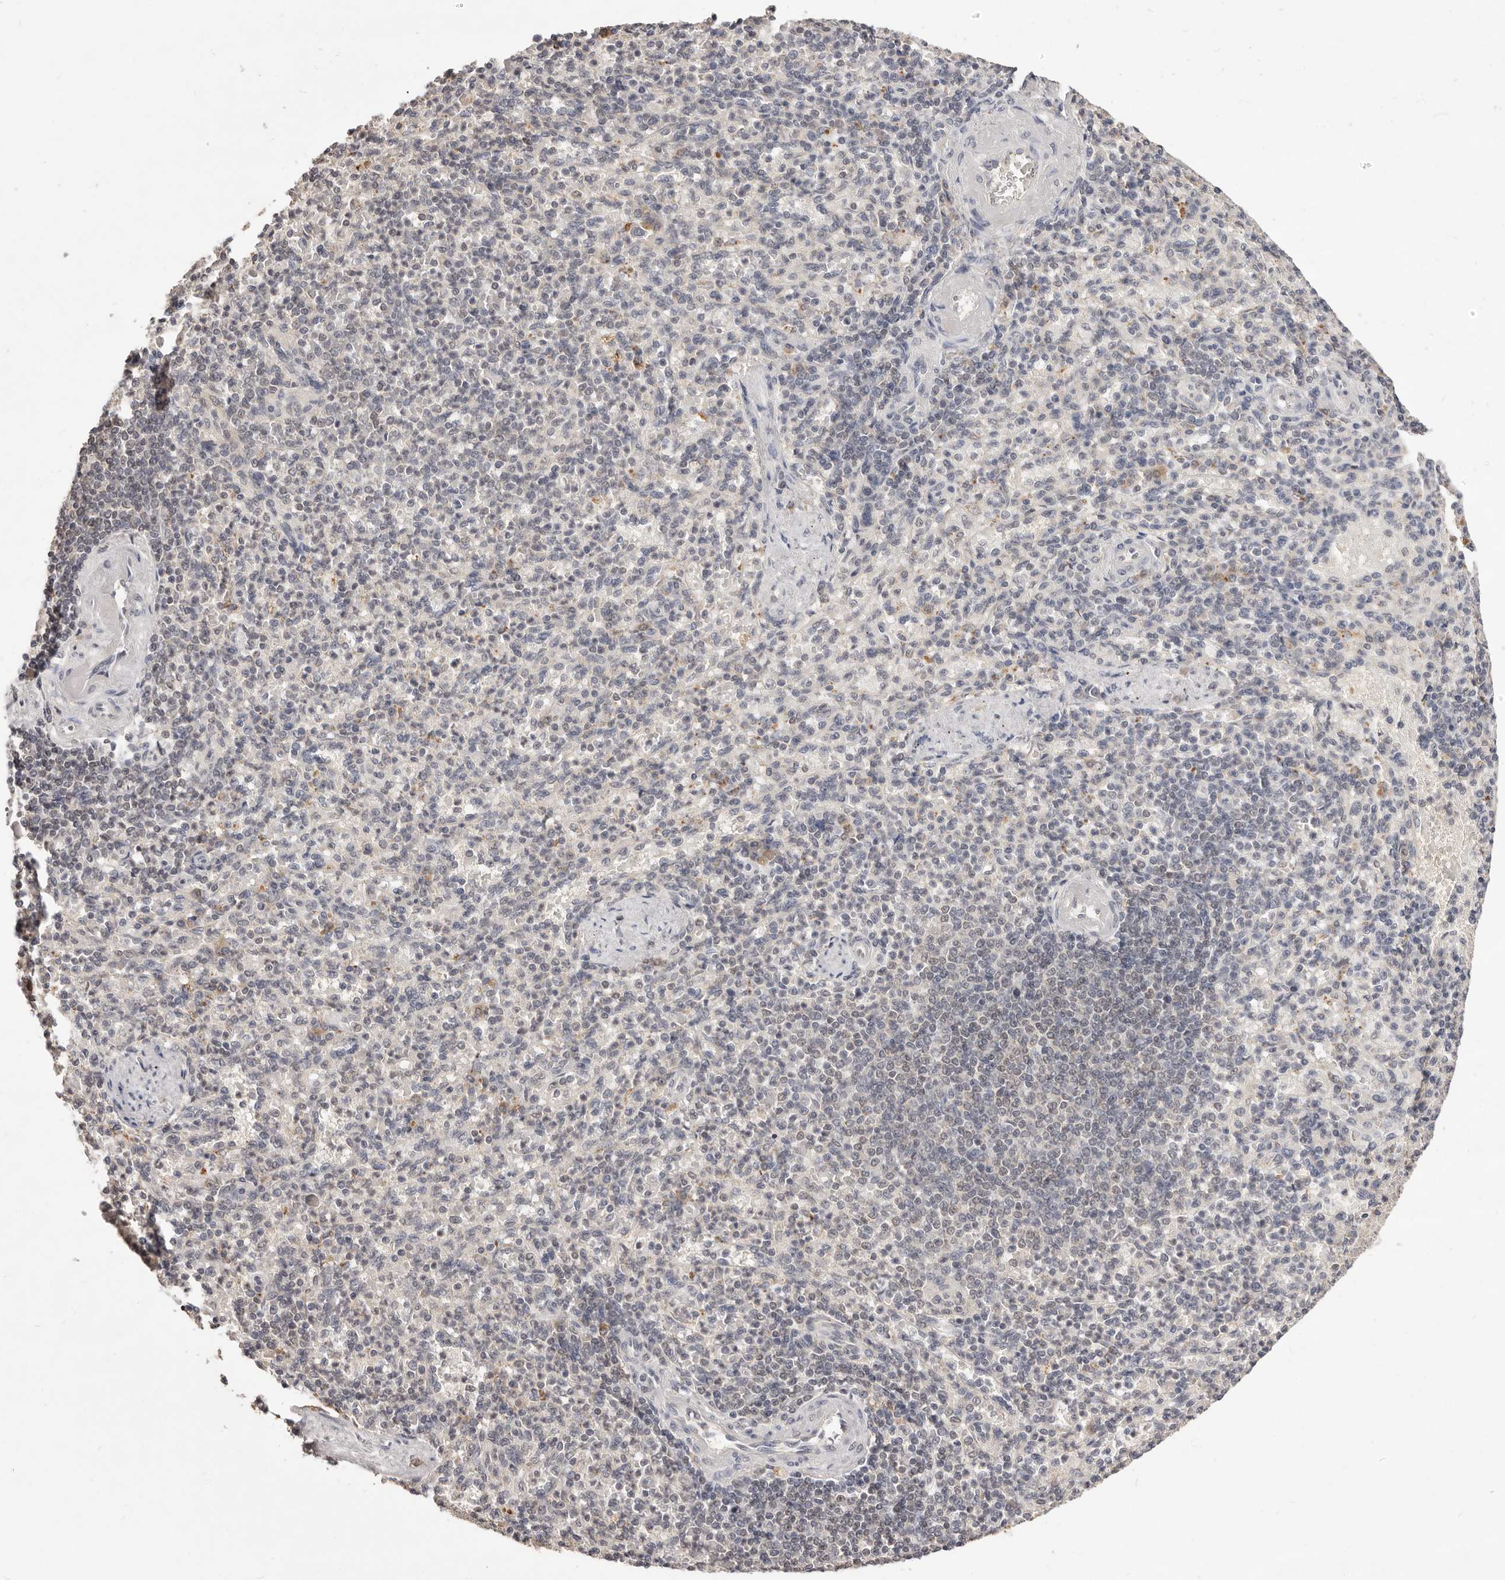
{"staining": {"intensity": "negative", "quantity": "none", "location": "none"}, "tissue": "spleen", "cell_type": "Cells in red pulp", "image_type": "normal", "snomed": [{"axis": "morphology", "description": "Normal tissue, NOS"}, {"axis": "topography", "description": "Spleen"}], "caption": "A high-resolution image shows immunohistochemistry (IHC) staining of normal spleen, which reveals no significant positivity in cells in red pulp.", "gene": "TSPAN13", "patient": {"sex": "female", "age": 74}}